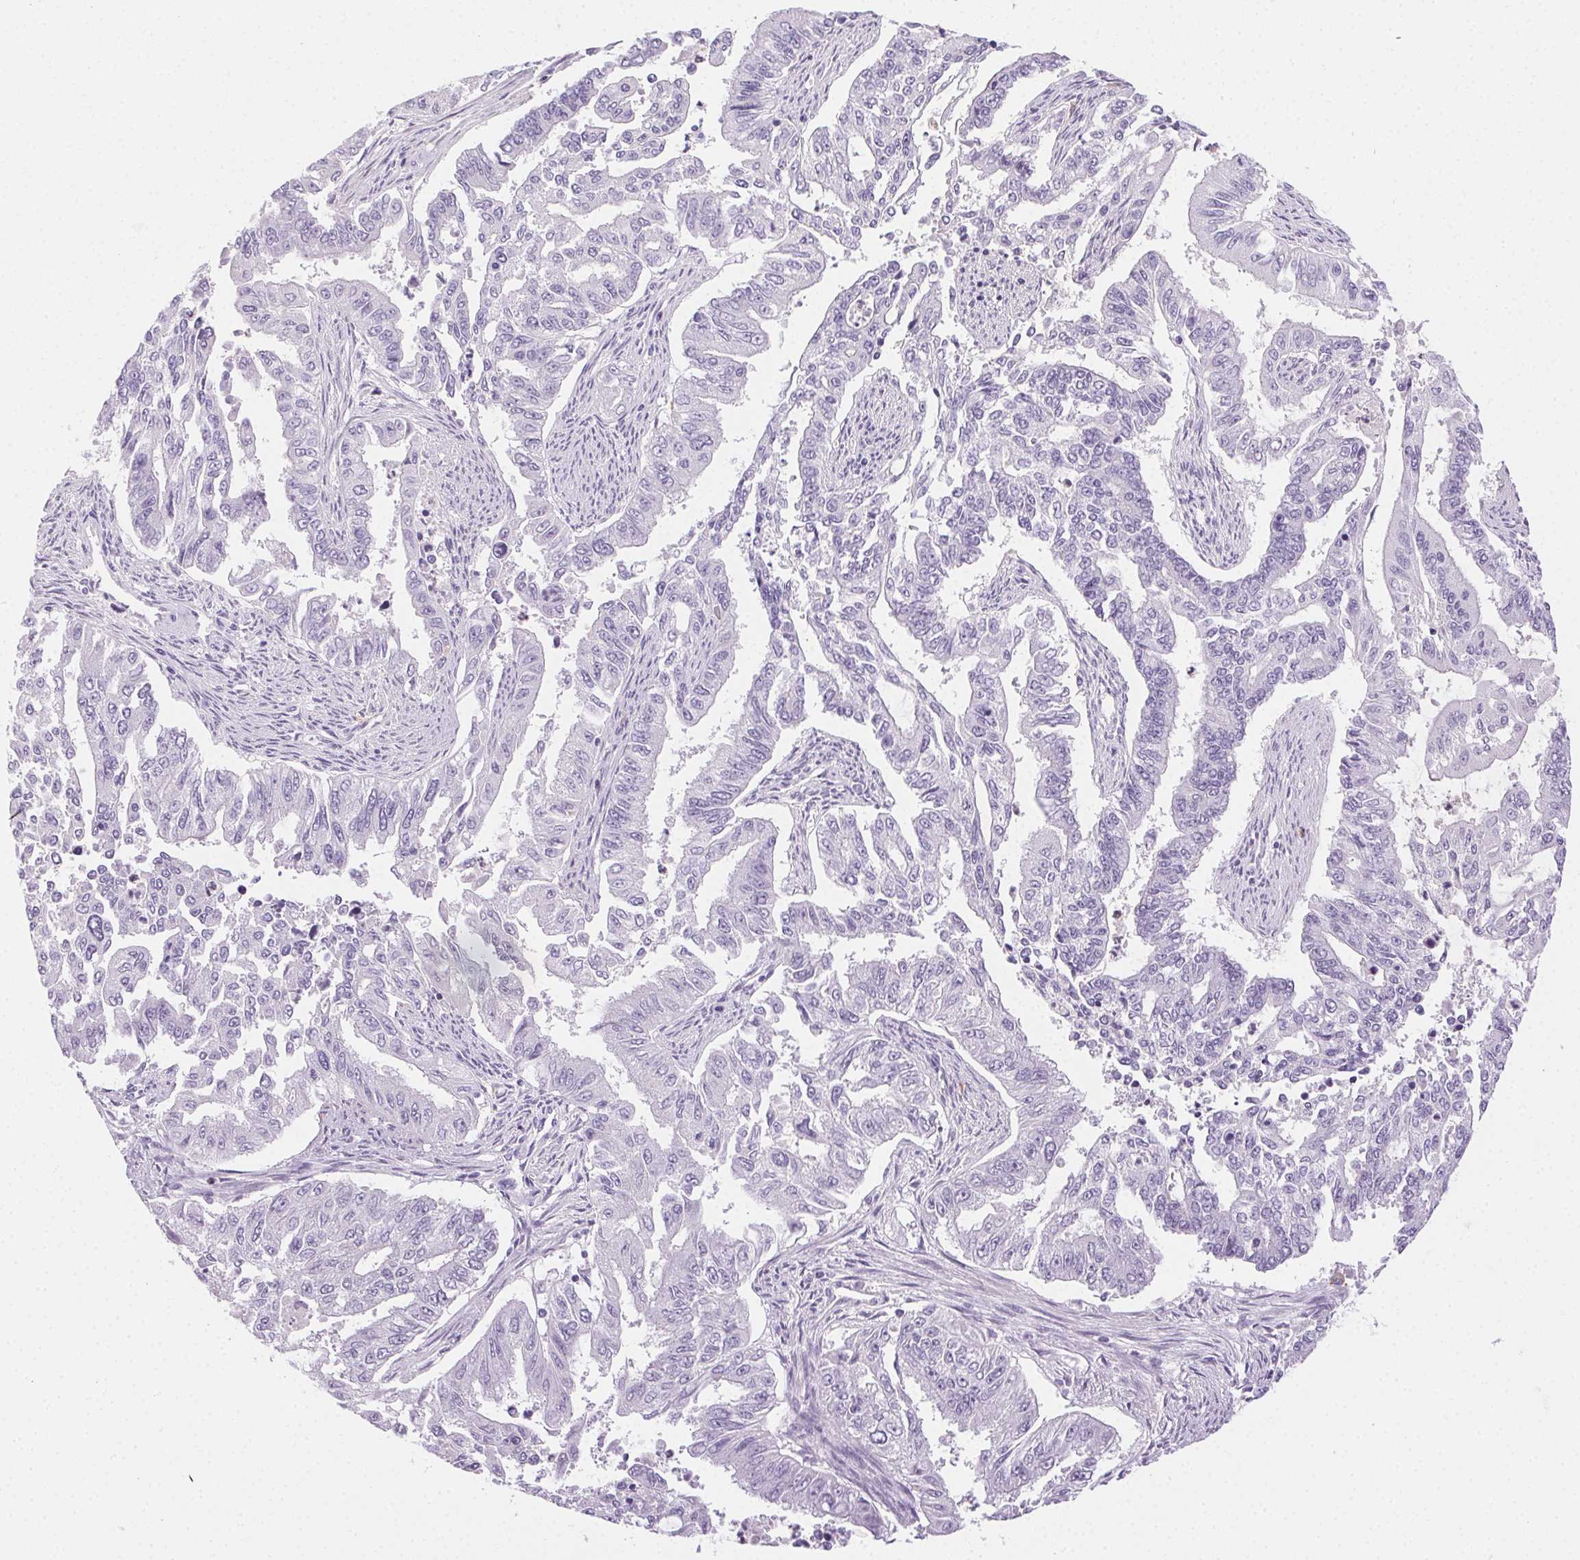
{"staining": {"intensity": "negative", "quantity": "none", "location": "none"}, "tissue": "endometrial cancer", "cell_type": "Tumor cells", "image_type": "cancer", "snomed": [{"axis": "morphology", "description": "Adenocarcinoma, NOS"}, {"axis": "topography", "description": "Uterus"}], "caption": "Human endometrial adenocarcinoma stained for a protein using IHC shows no positivity in tumor cells.", "gene": "TMEM45A", "patient": {"sex": "female", "age": 59}}